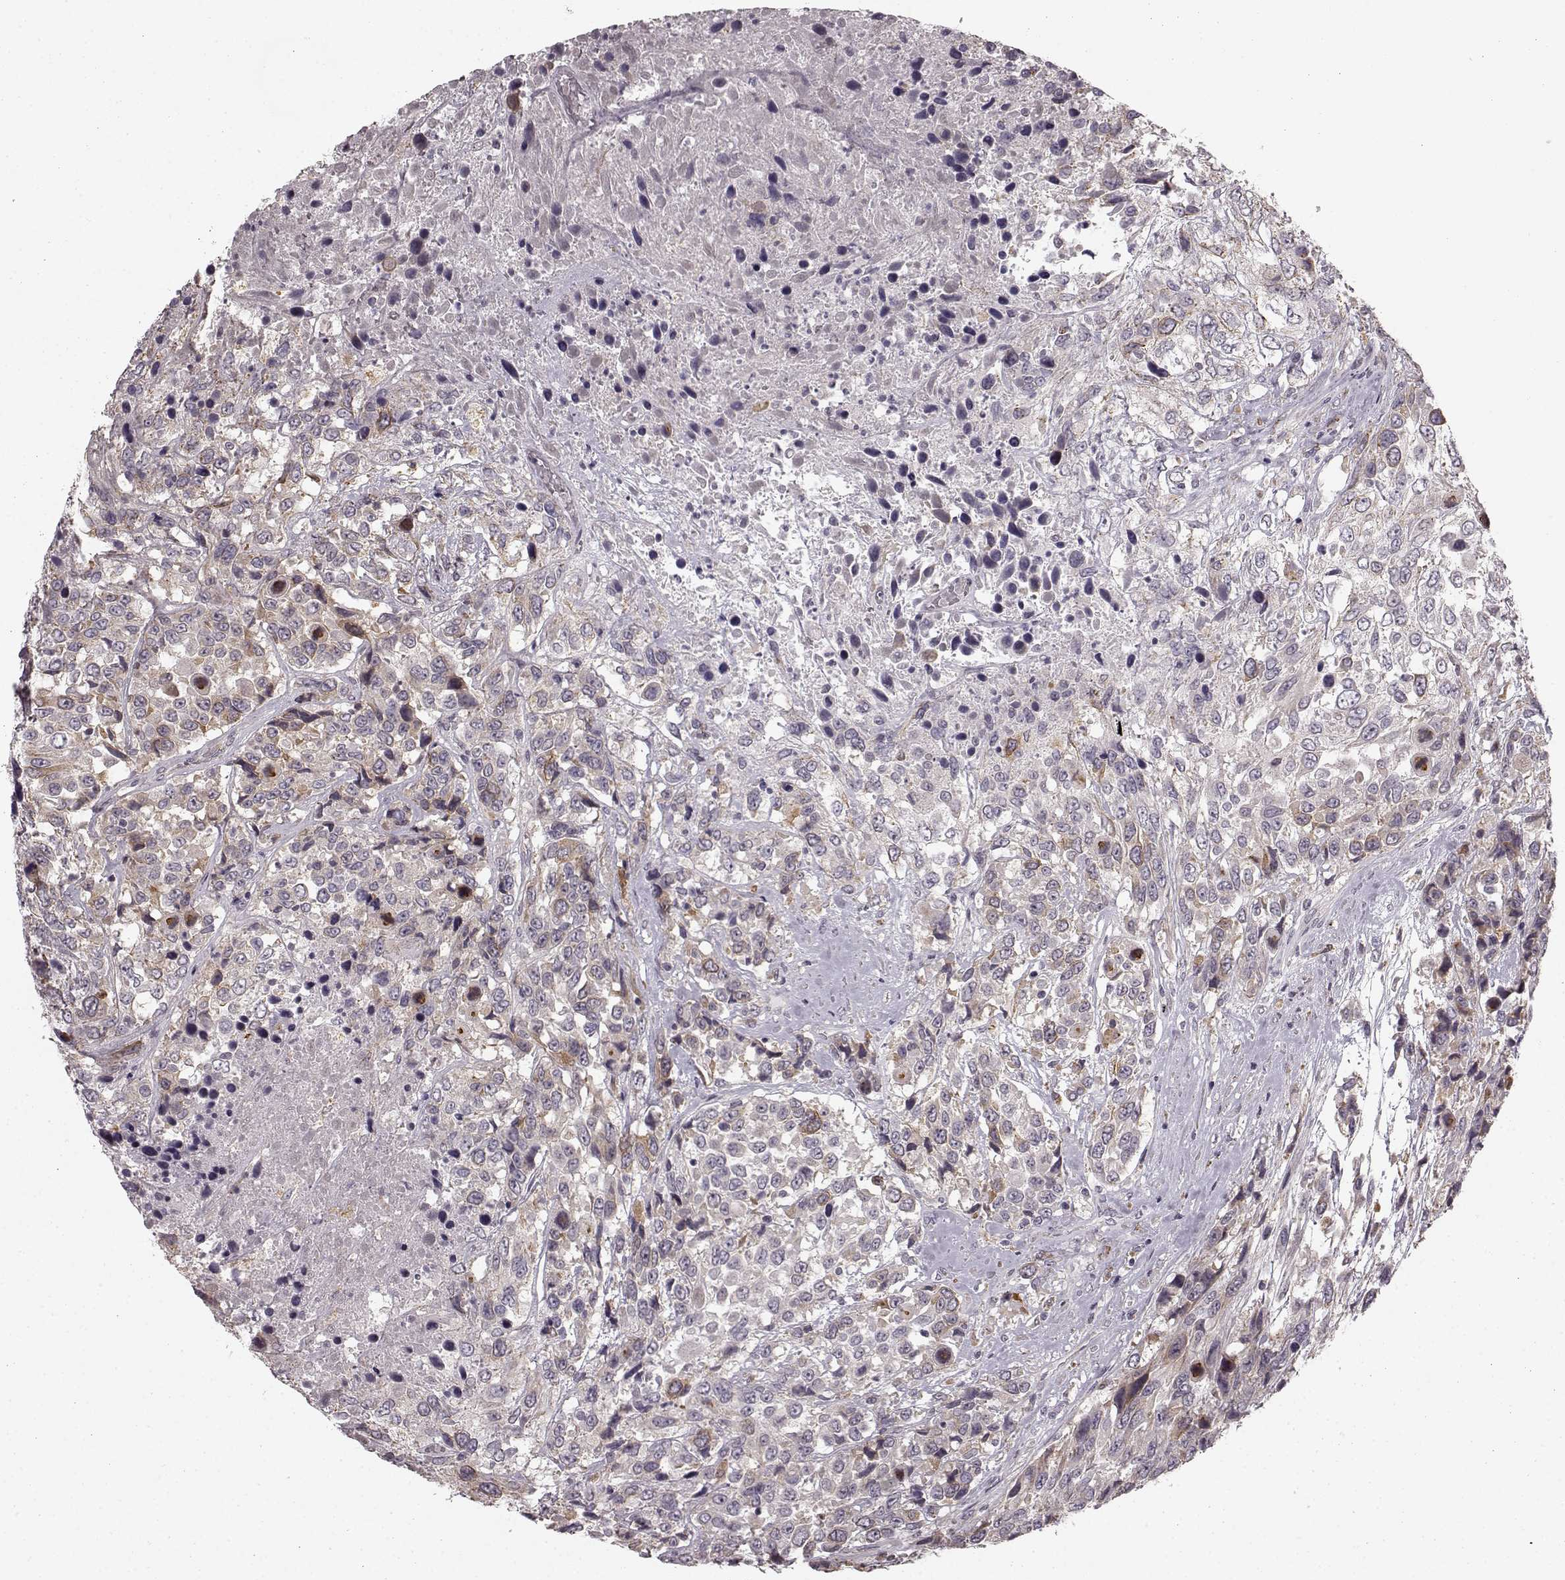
{"staining": {"intensity": "weak", "quantity": "25%-75%", "location": "cytoplasmic/membranous"}, "tissue": "urothelial cancer", "cell_type": "Tumor cells", "image_type": "cancer", "snomed": [{"axis": "morphology", "description": "Urothelial carcinoma, High grade"}, {"axis": "topography", "description": "Urinary bladder"}], "caption": "A high-resolution image shows IHC staining of urothelial carcinoma (high-grade), which exhibits weak cytoplasmic/membranous positivity in approximately 25%-75% of tumor cells. The staining was performed using DAB (3,3'-diaminobenzidine) to visualize the protein expression in brown, while the nuclei were stained in blue with hematoxylin (Magnification: 20x).", "gene": "HMMR", "patient": {"sex": "female", "age": 70}}